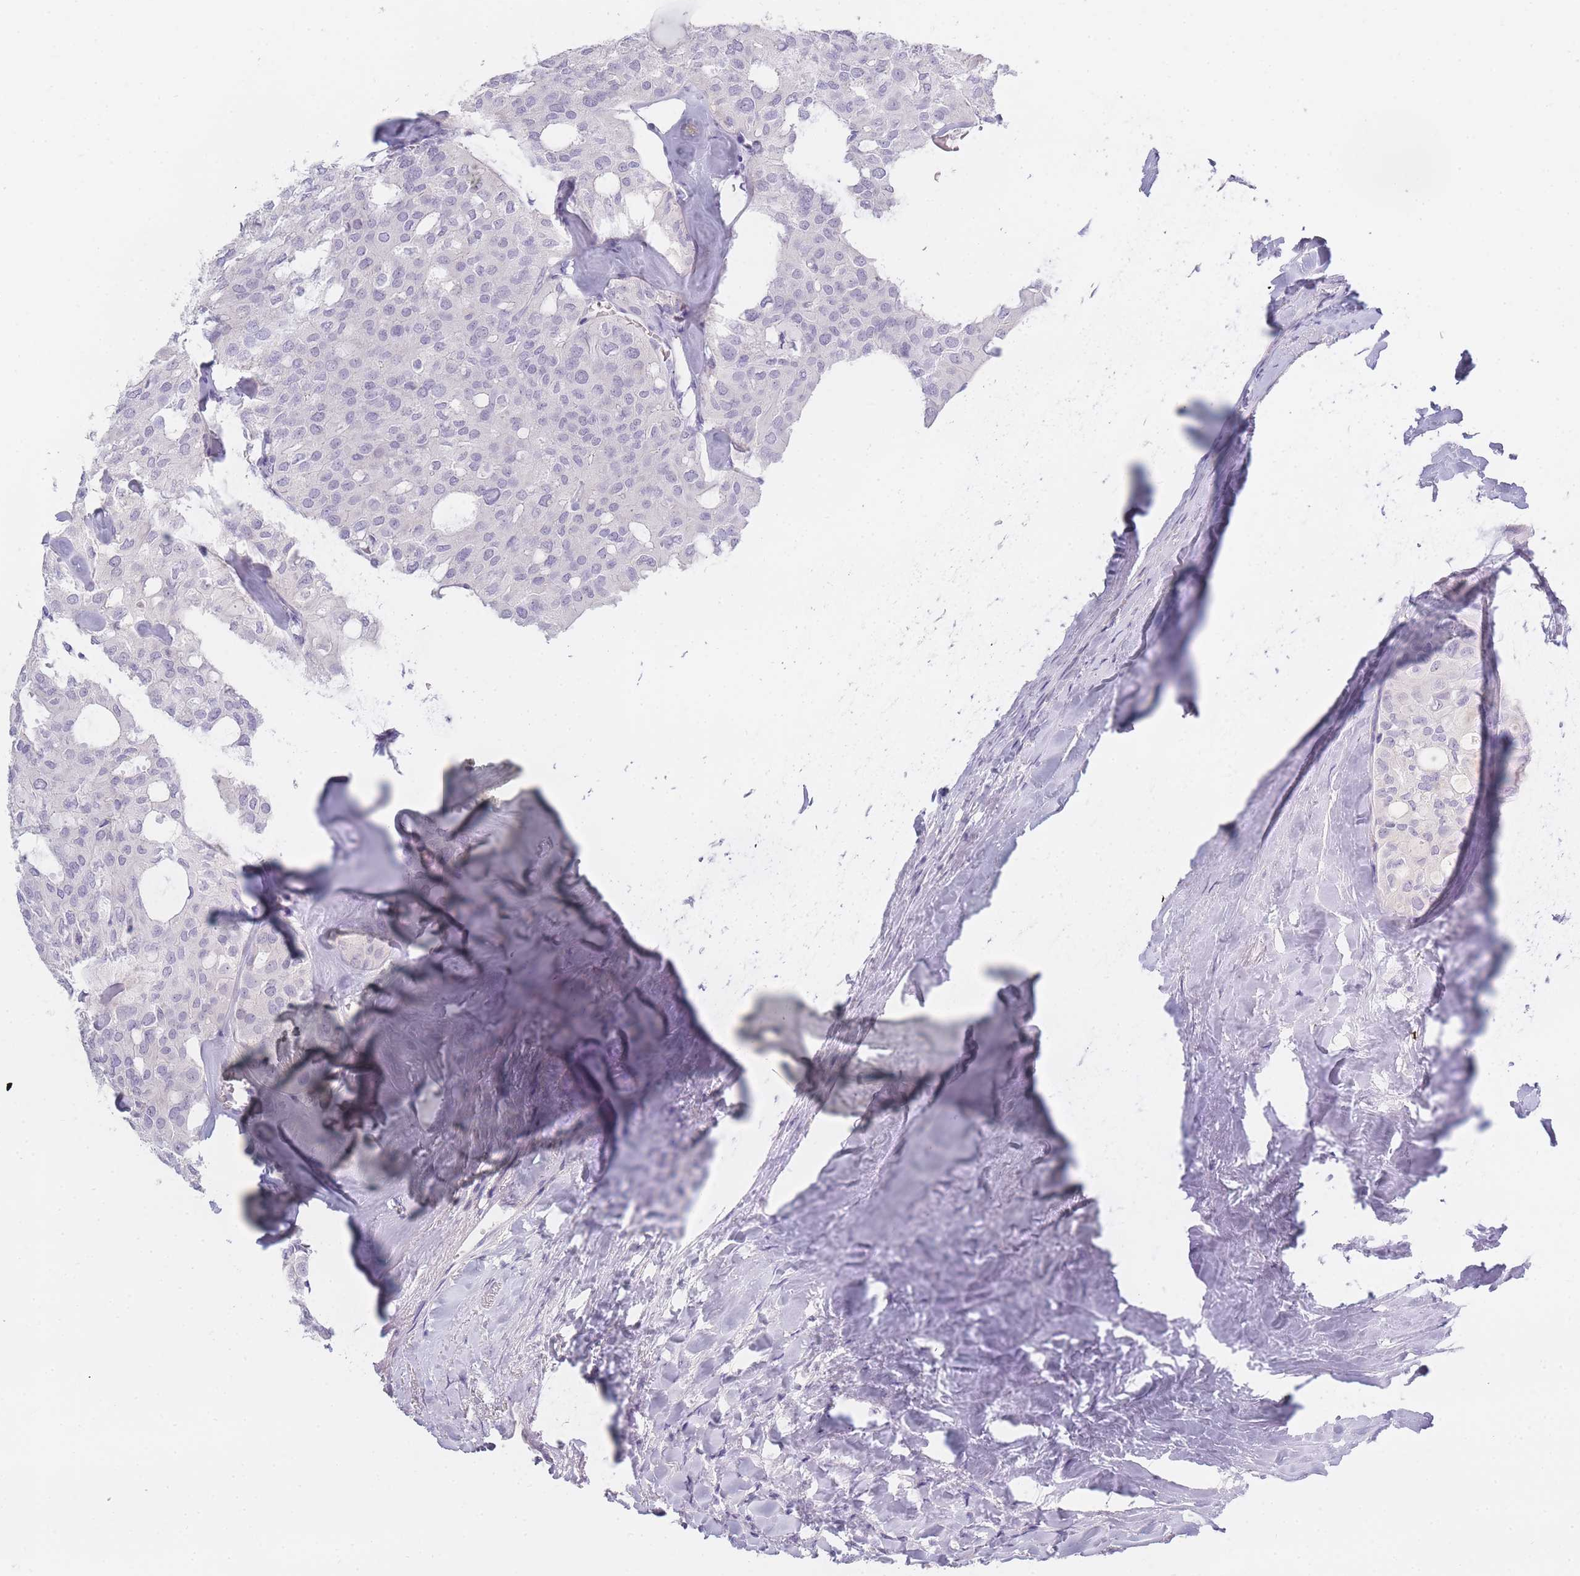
{"staining": {"intensity": "negative", "quantity": "none", "location": "none"}, "tissue": "thyroid cancer", "cell_type": "Tumor cells", "image_type": "cancer", "snomed": [{"axis": "morphology", "description": "Follicular adenoma carcinoma, NOS"}, {"axis": "topography", "description": "Thyroid gland"}], "caption": "This is a image of immunohistochemistry staining of thyroid cancer (follicular adenoma carcinoma), which shows no positivity in tumor cells. Nuclei are stained in blue.", "gene": "INS", "patient": {"sex": "male", "age": 75}}